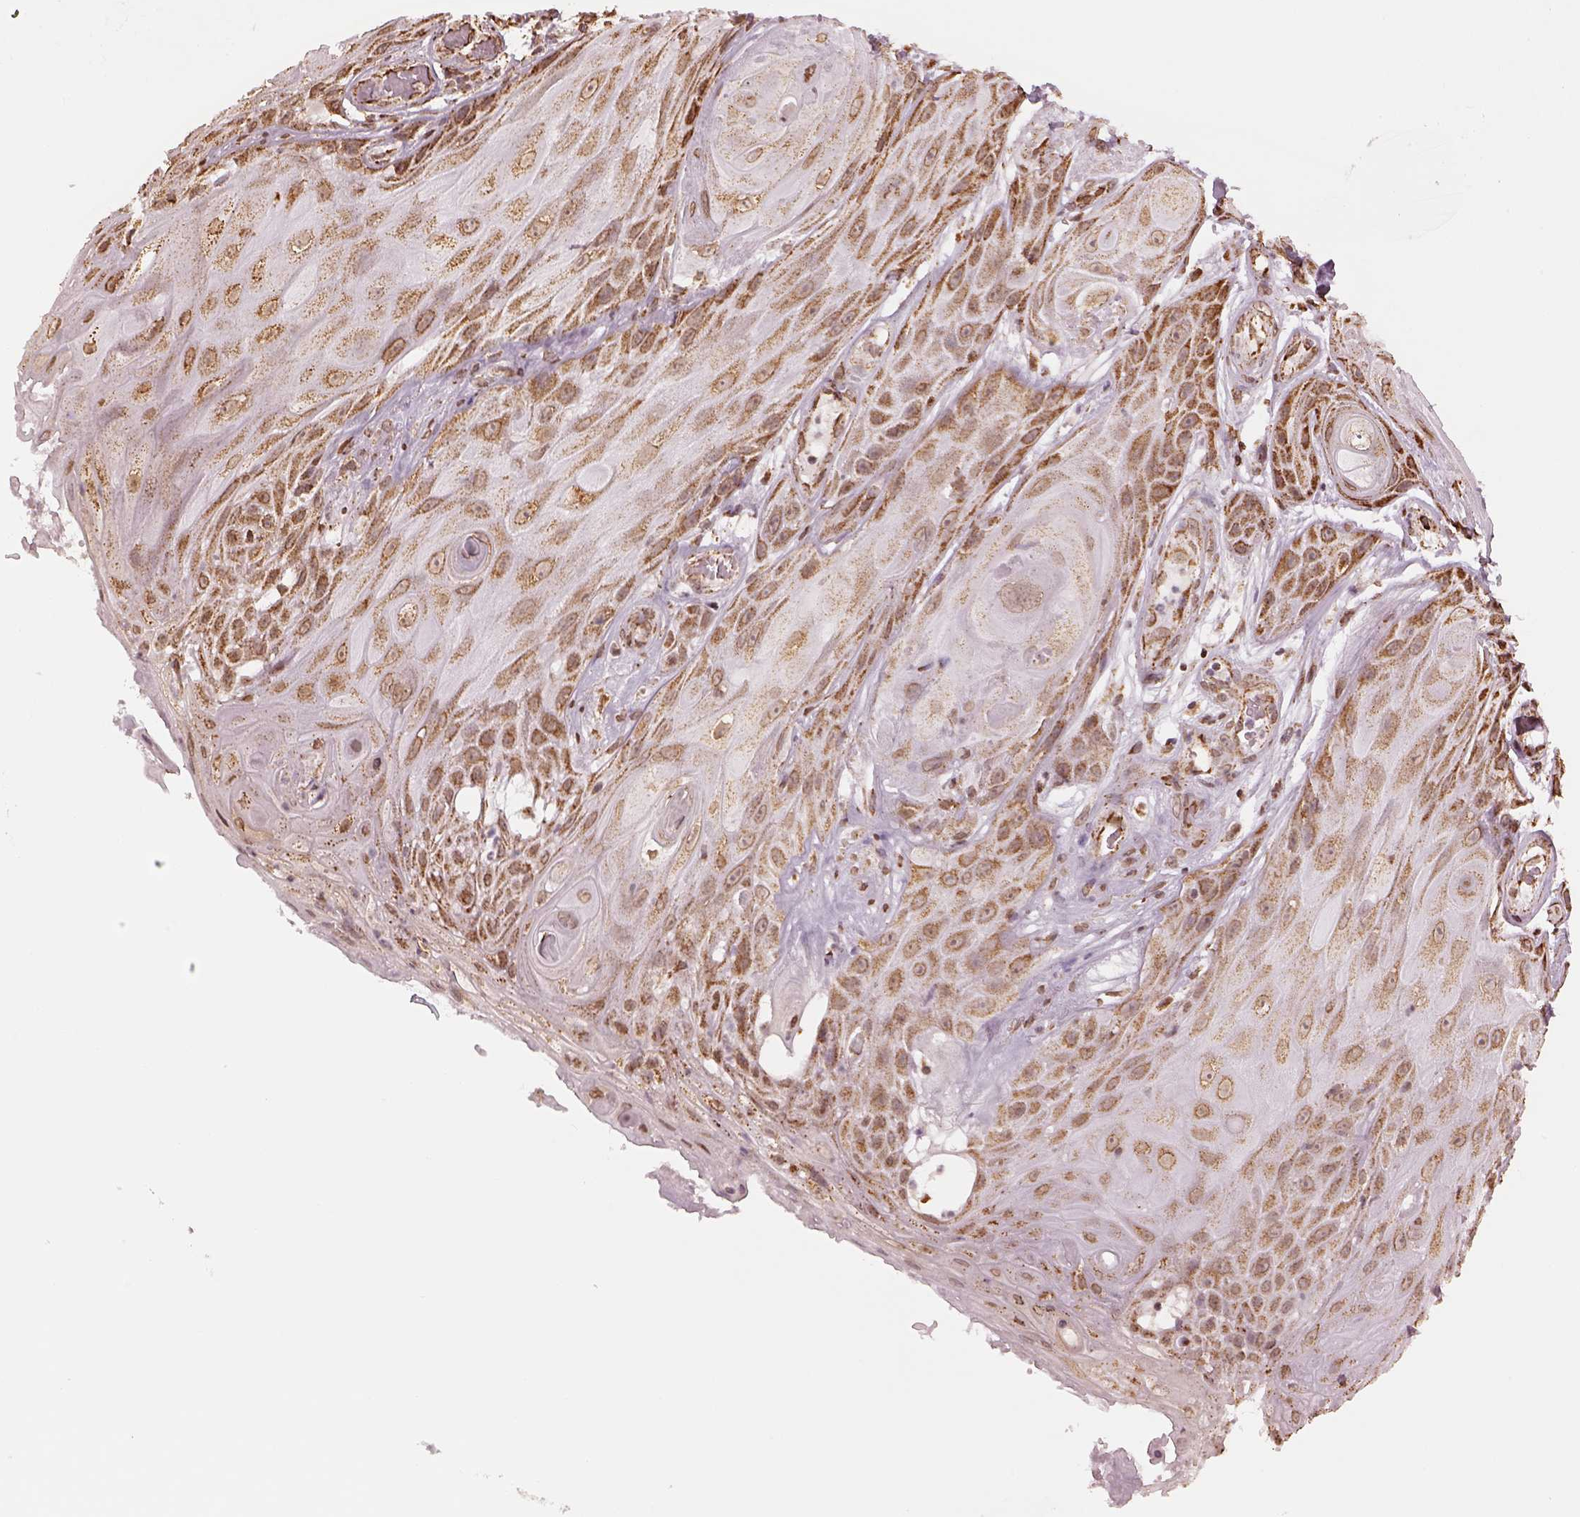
{"staining": {"intensity": "strong", "quantity": ">75%", "location": "cytoplasmic/membranous"}, "tissue": "skin cancer", "cell_type": "Tumor cells", "image_type": "cancer", "snomed": [{"axis": "morphology", "description": "Squamous cell carcinoma, NOS"}, {"axis": "topography", "description": "Skin"}], "caption": "DAB (3,3'-diaminobenzidine) immunohistochemical staining of human skin squamous cell carcinoma shows strong cytoplasmic/membranous protein positivity in approximately >75% of tumor cells.", "gene": "ACOT2", "patient": {"sex": "male", "age": 62}}